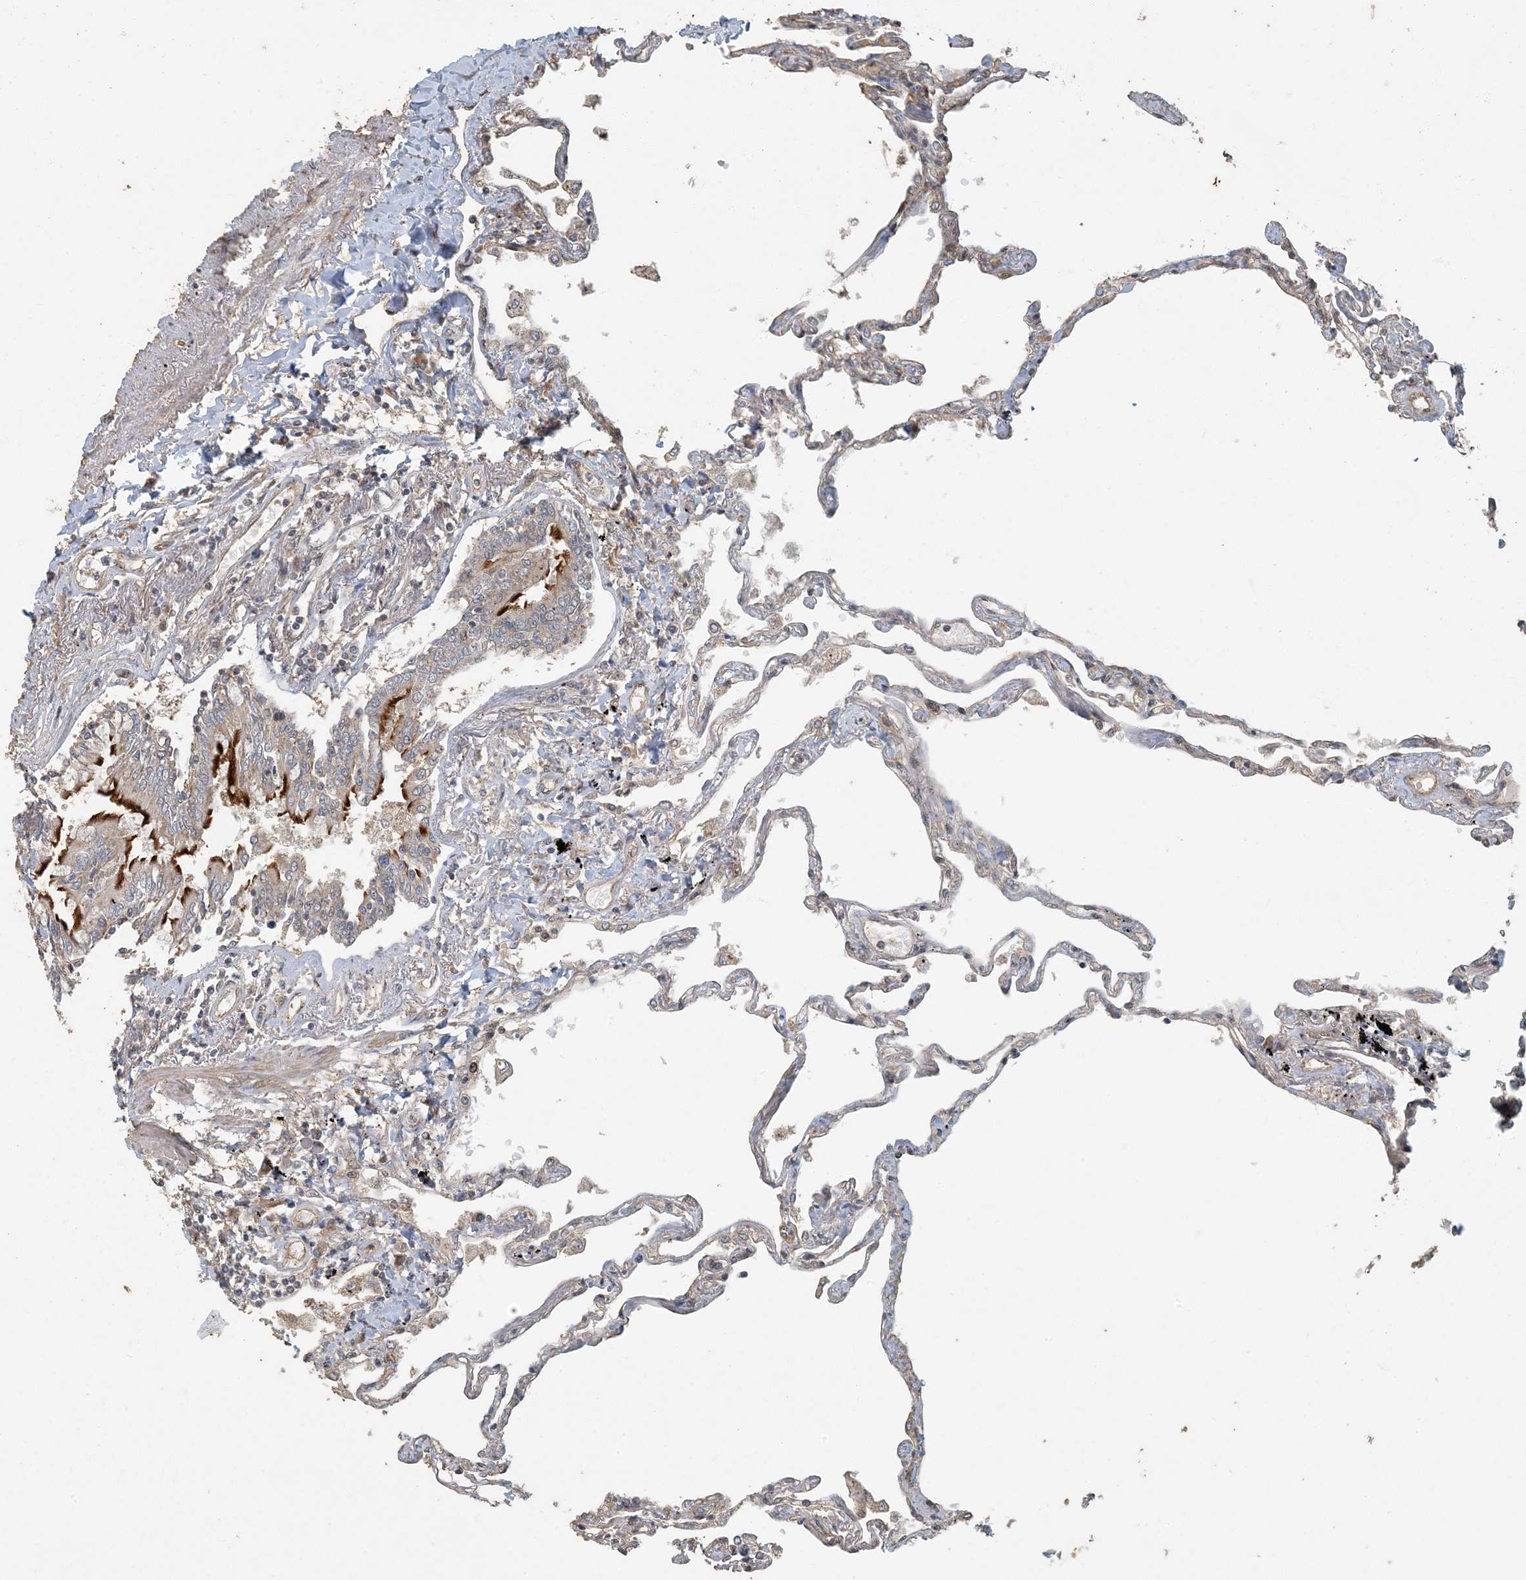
{"staining": {"intensity": "moderate", "quantity": "25%-75%", "location": "cytoplasmic/membranous"}, "tissue": "lung", "cell_type": "Alveolar cells", "image_type": "normal", "snomed": [{"axis": "morphology", "description": "Normal tissue, NOS"}, {"axis": "topography", "description": "Lung"}], "caption": "Immunohistochemistry (IHC) (DAB) staining of normal human lung demonstrates moderate cytoplasmic/membranous protein staining in approximately 25%-75% of alveolar cells.", "gene": "AK9", "patient": {"sex": "female", "age": 67}}